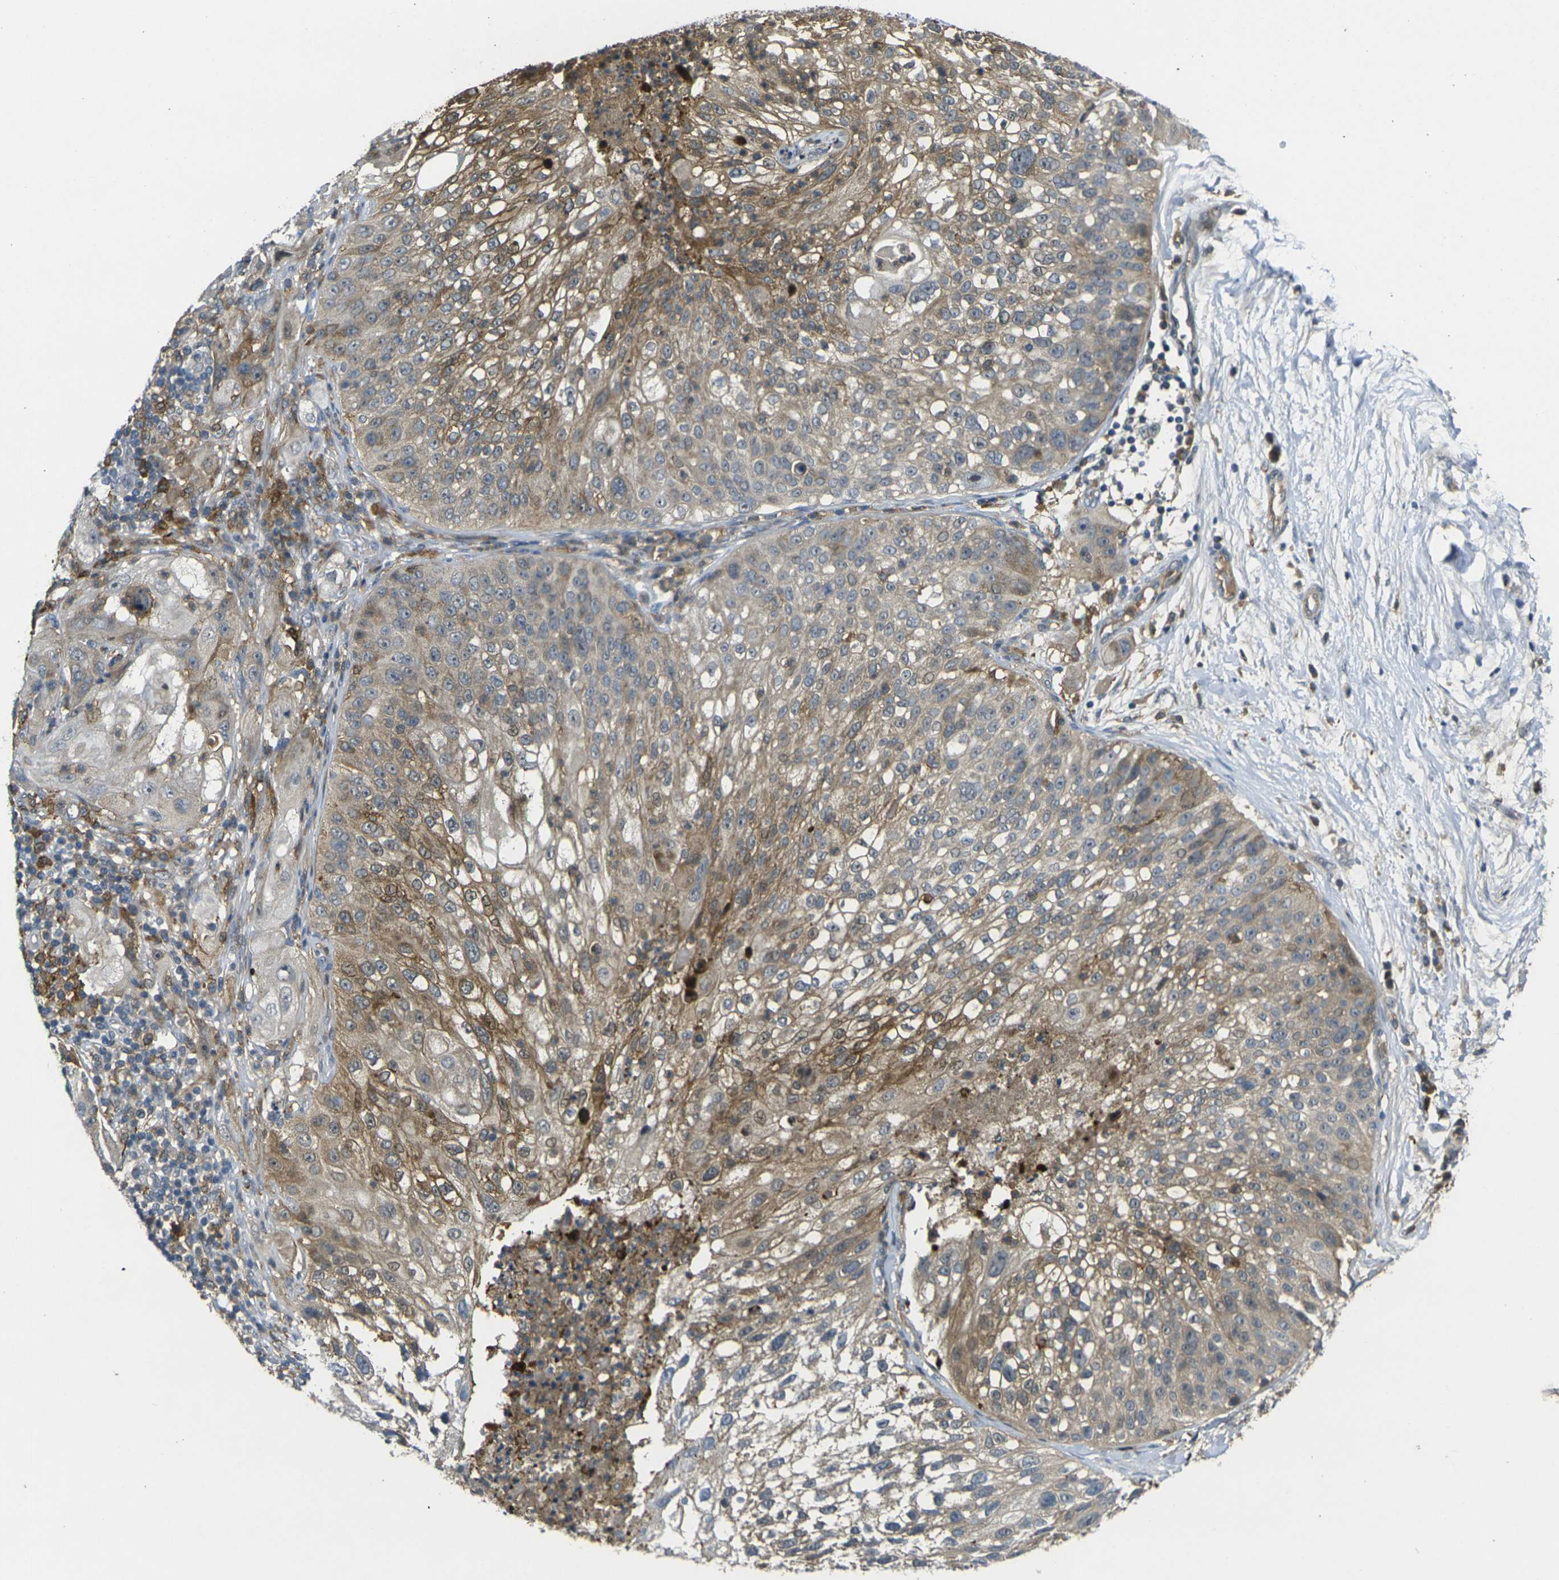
{"staining": {"intensity": "weak", "quantity": ">75%", "location": "cytoplasmic/membranous"}, "tissue": "lung cancer", "cell_type": "Tumor cells", "image_type": "cancer", "snomed": [{"axis": "morphology", "description": "Inflammation, NOS"}, {"axis": "morphology", "description": "Squamous cell carcinoma, NOS"}, {"axis": "topography", "description": "Lymph node"}, {"axis": "topography", "description": "Soft tissue"}, {"axis": "topography", "description": "Lung"}], "caption": "Immunohistochemical staining of squamous cell carcinoma (lung) demonstrates low levels of weak cytoplasmic/membranous staining in approximately >75% of tumor cells. (DAB IHC, brown staining for protein, blue staining for nuclei).", "gene": "PIGL", "patient": {"sex": "male", "age": 66}}